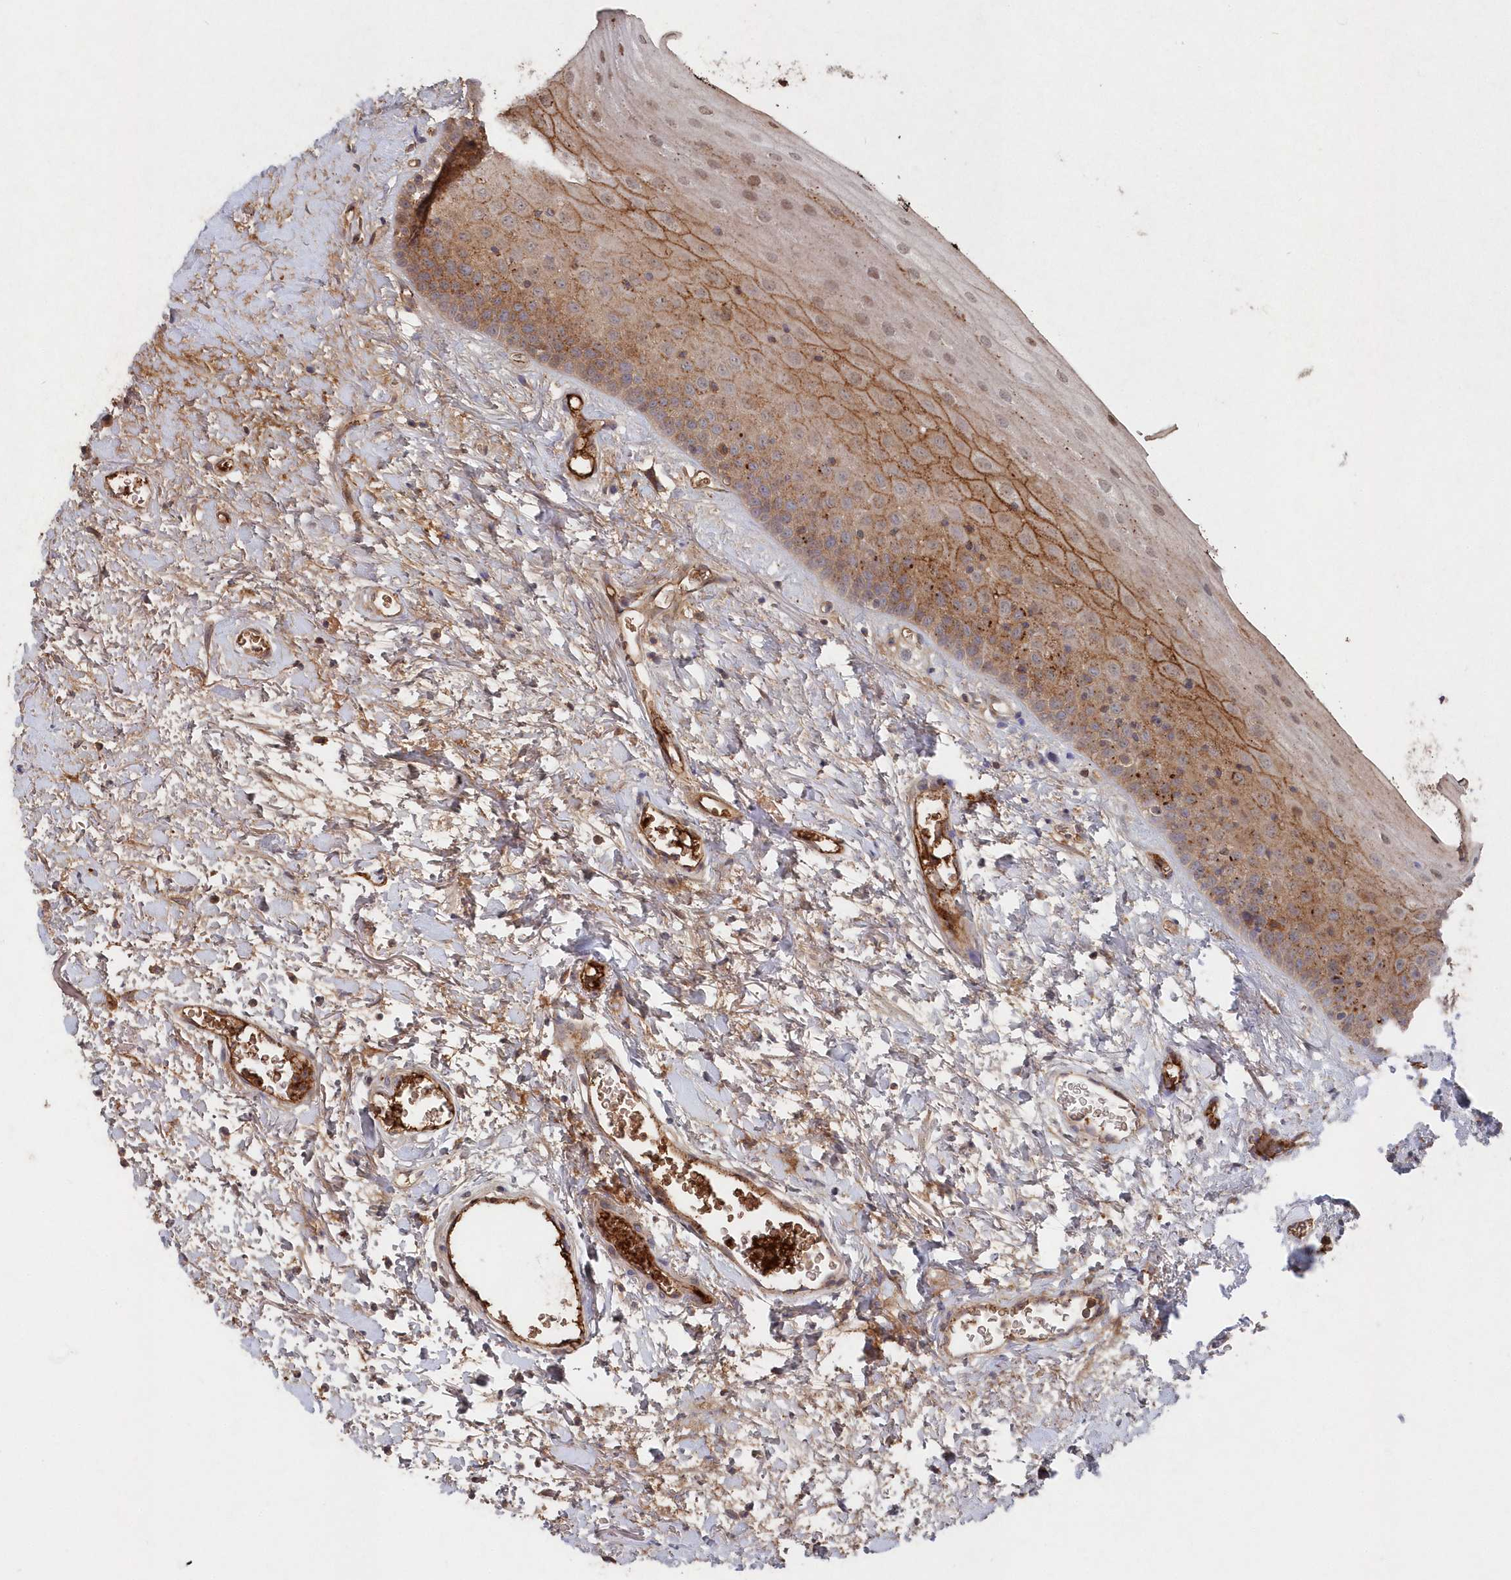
{"staining": {"intensity": "moderate", "quantity": ">75%", "location": "cytoplasmic/membranous"}, "tissue": "oral mucosa", "cell_type": "Squamous epithelial cells", "image_type": "normal", "snomed": [{"axis": "morphology", "description": "Normal tissue, NOS"}, {"axis": "topography", "description": "Oral tissue"}], "caption": "A high-resolution histopathology image shows IHC staining of normal oral mucosa, which exhibits moderate cytoplasmic/membranous staining in approximately >75% of squamous epithelial cells. (brown staining indicates protein expression, while blue staining denotes nuclei).", "gene": "ABHD14B", "patient": {"sex": "male", "age": 74}}